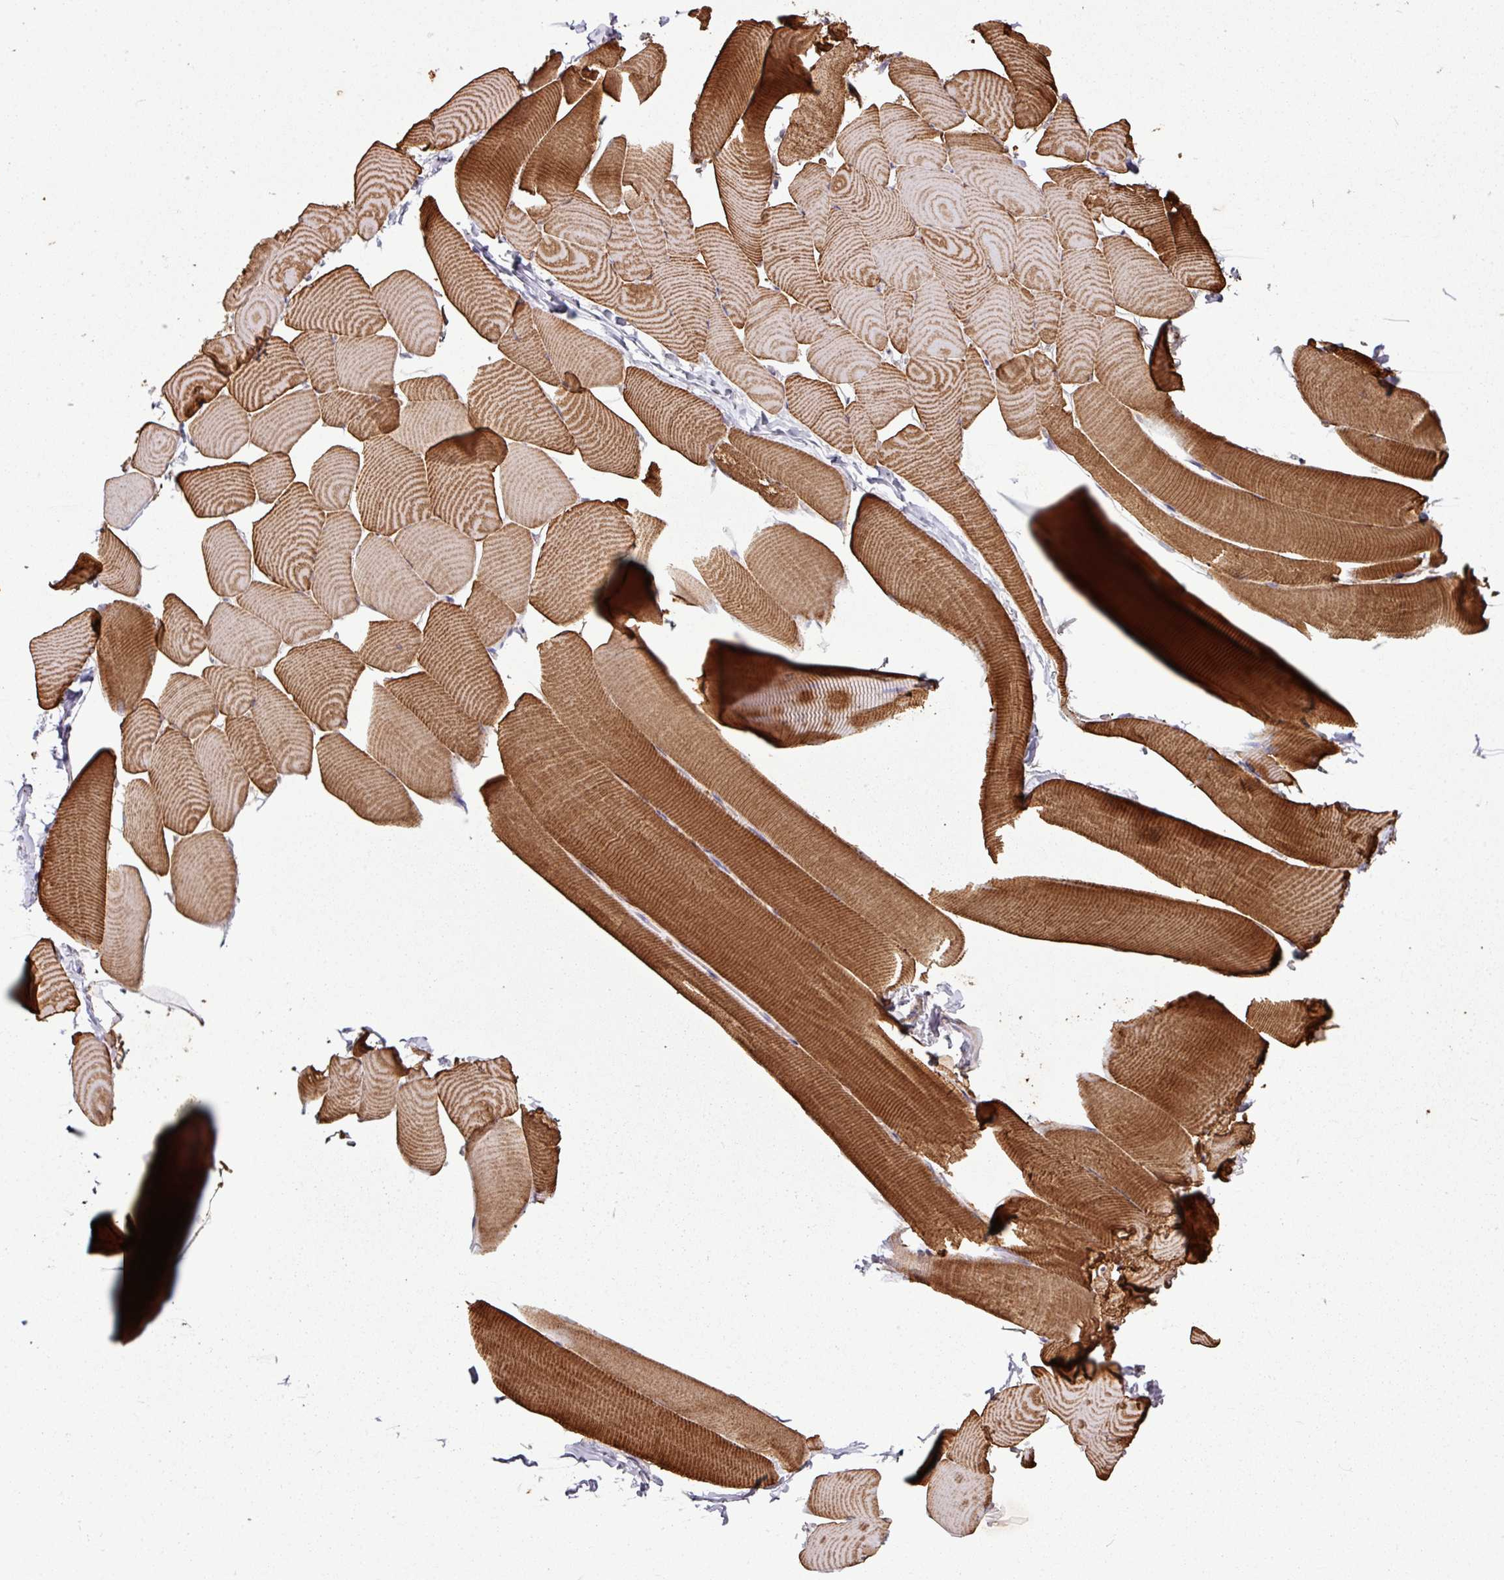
{"staining": {"intensity": "strong", "quantity": ">75%", "location": "cytoplasmic/membranous"}, "tissue": "skeletal muscle", "cell_type": "Myocytes", "image_type": "normal", "snomed": [{"axis": "morphology", "description": "Normal tissue, NOS"}, {"axis": "topography", "description": "Skeletal muscle"}], "caption": "Brown immunohistochemical staining in benign human skeletal muscle exhibits strong cytoplasmic/membranous positivity in approximately >75% of myocytes. The staining was performed using DAB (3,3'-diaminobenzidine), with brown indicating positive protein expression. Nuclei are stained blue with hematoxylin.", "gene": "ENSG00000260170", "patient": {"sex": "male", "age": 25}}